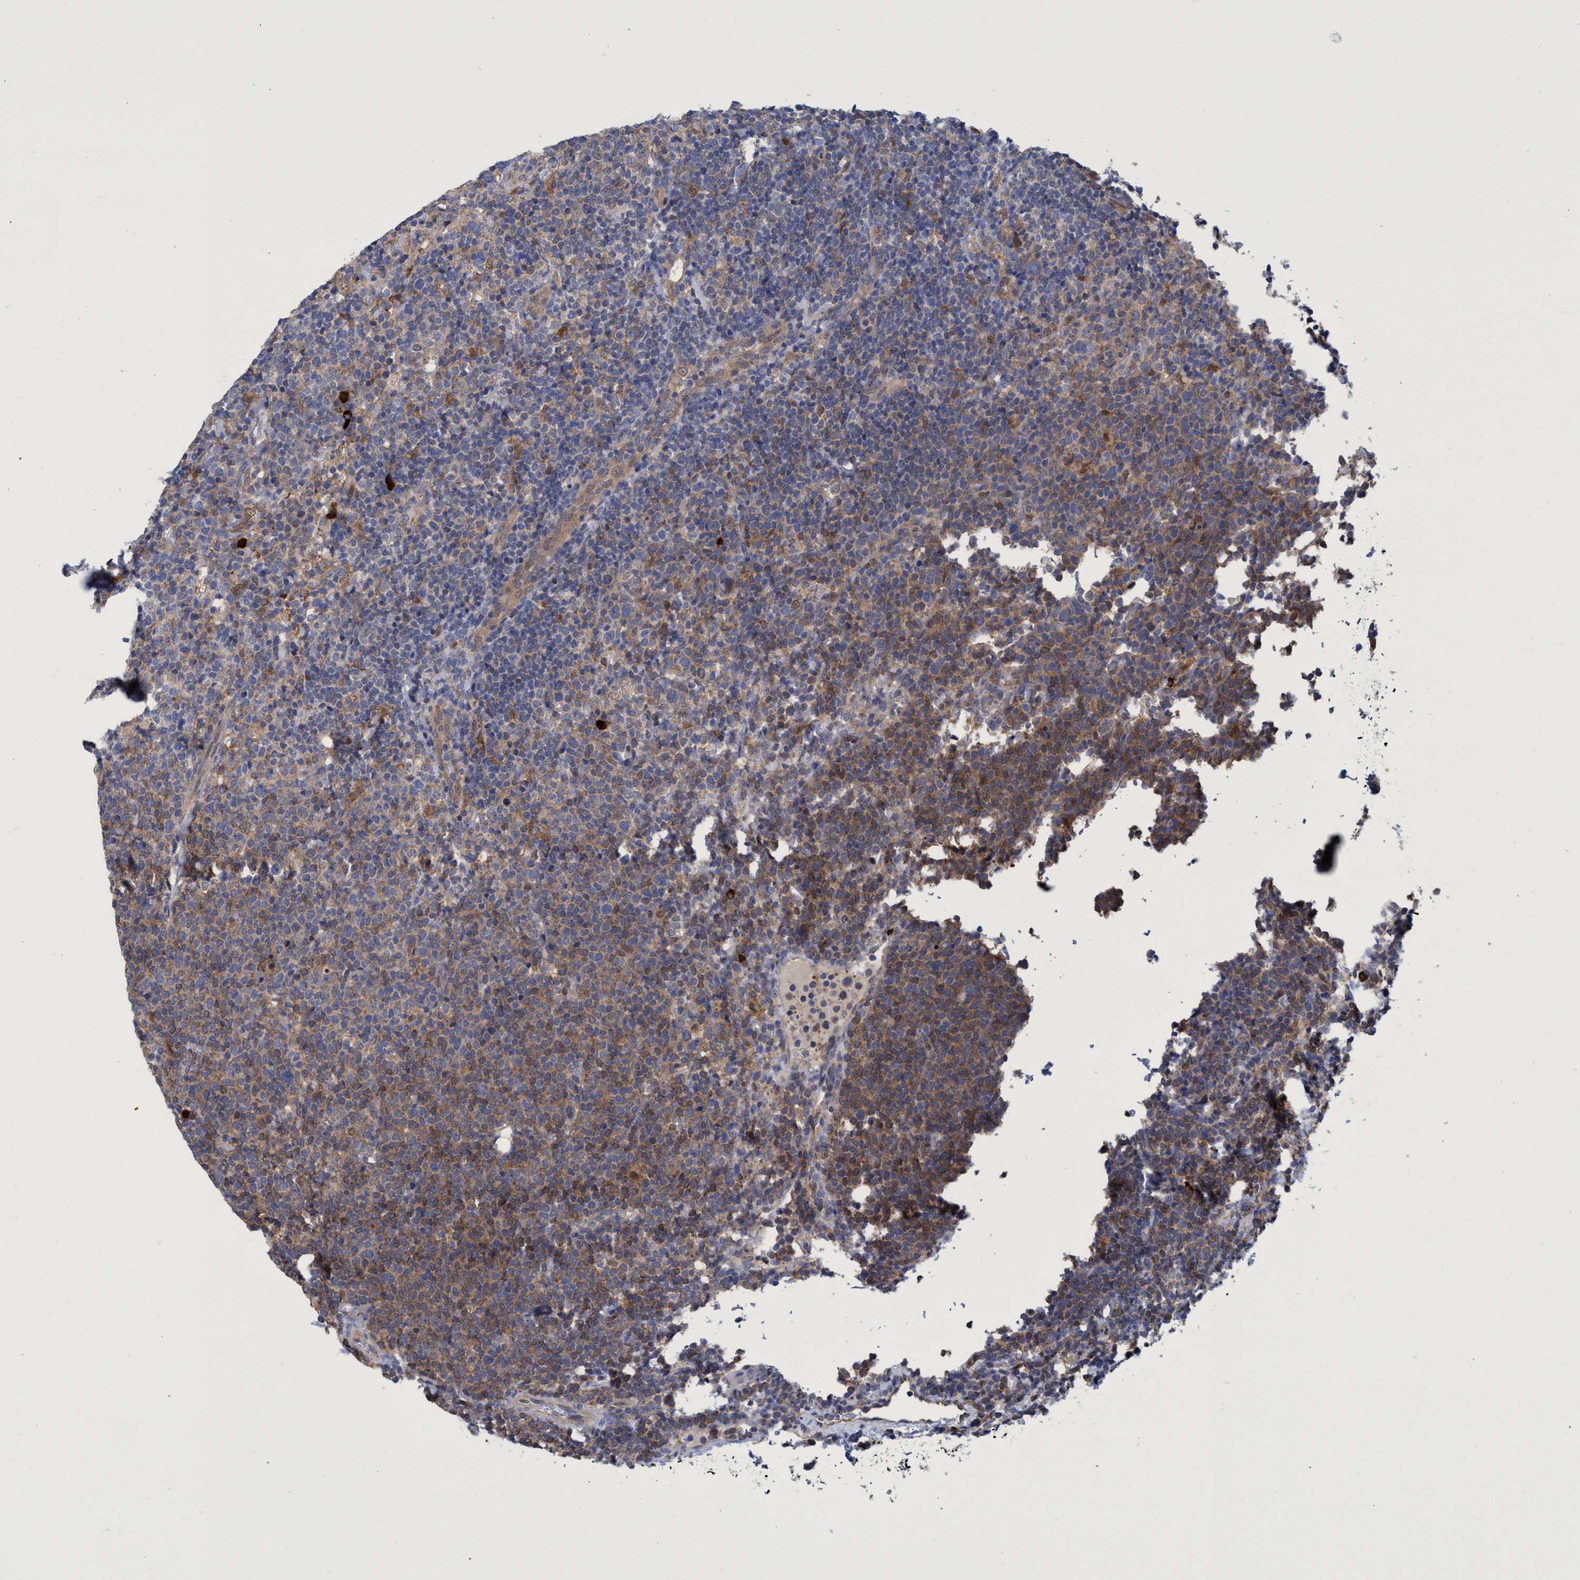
{"staining": {"intensity": "moderate", "quantity": "25%-75%", "location": "cytoplasmic/membranous"}, "tissue": "lymphoma", "cell_type": "Tumor cells", "image_type": "cancer", "snomed": [{"axis": "morphology", "description": "Malignant lymphoma, non-Hodgkin's type, High grade"}, {"axis": "topography", "description": "Lymph node"}], "caption": "Immunohistochemical staining of malignant lymphoma, non-Hodgkin's type (high-grade) shows medium levels of moderate cytoplasmic/membranous expression in approximately 25%-75% of tumor cells. (DAB IHC with brightfield microscopy, high magnification).", "gene": "PNPO", "patient": {"sex": "male", "age": 61}}